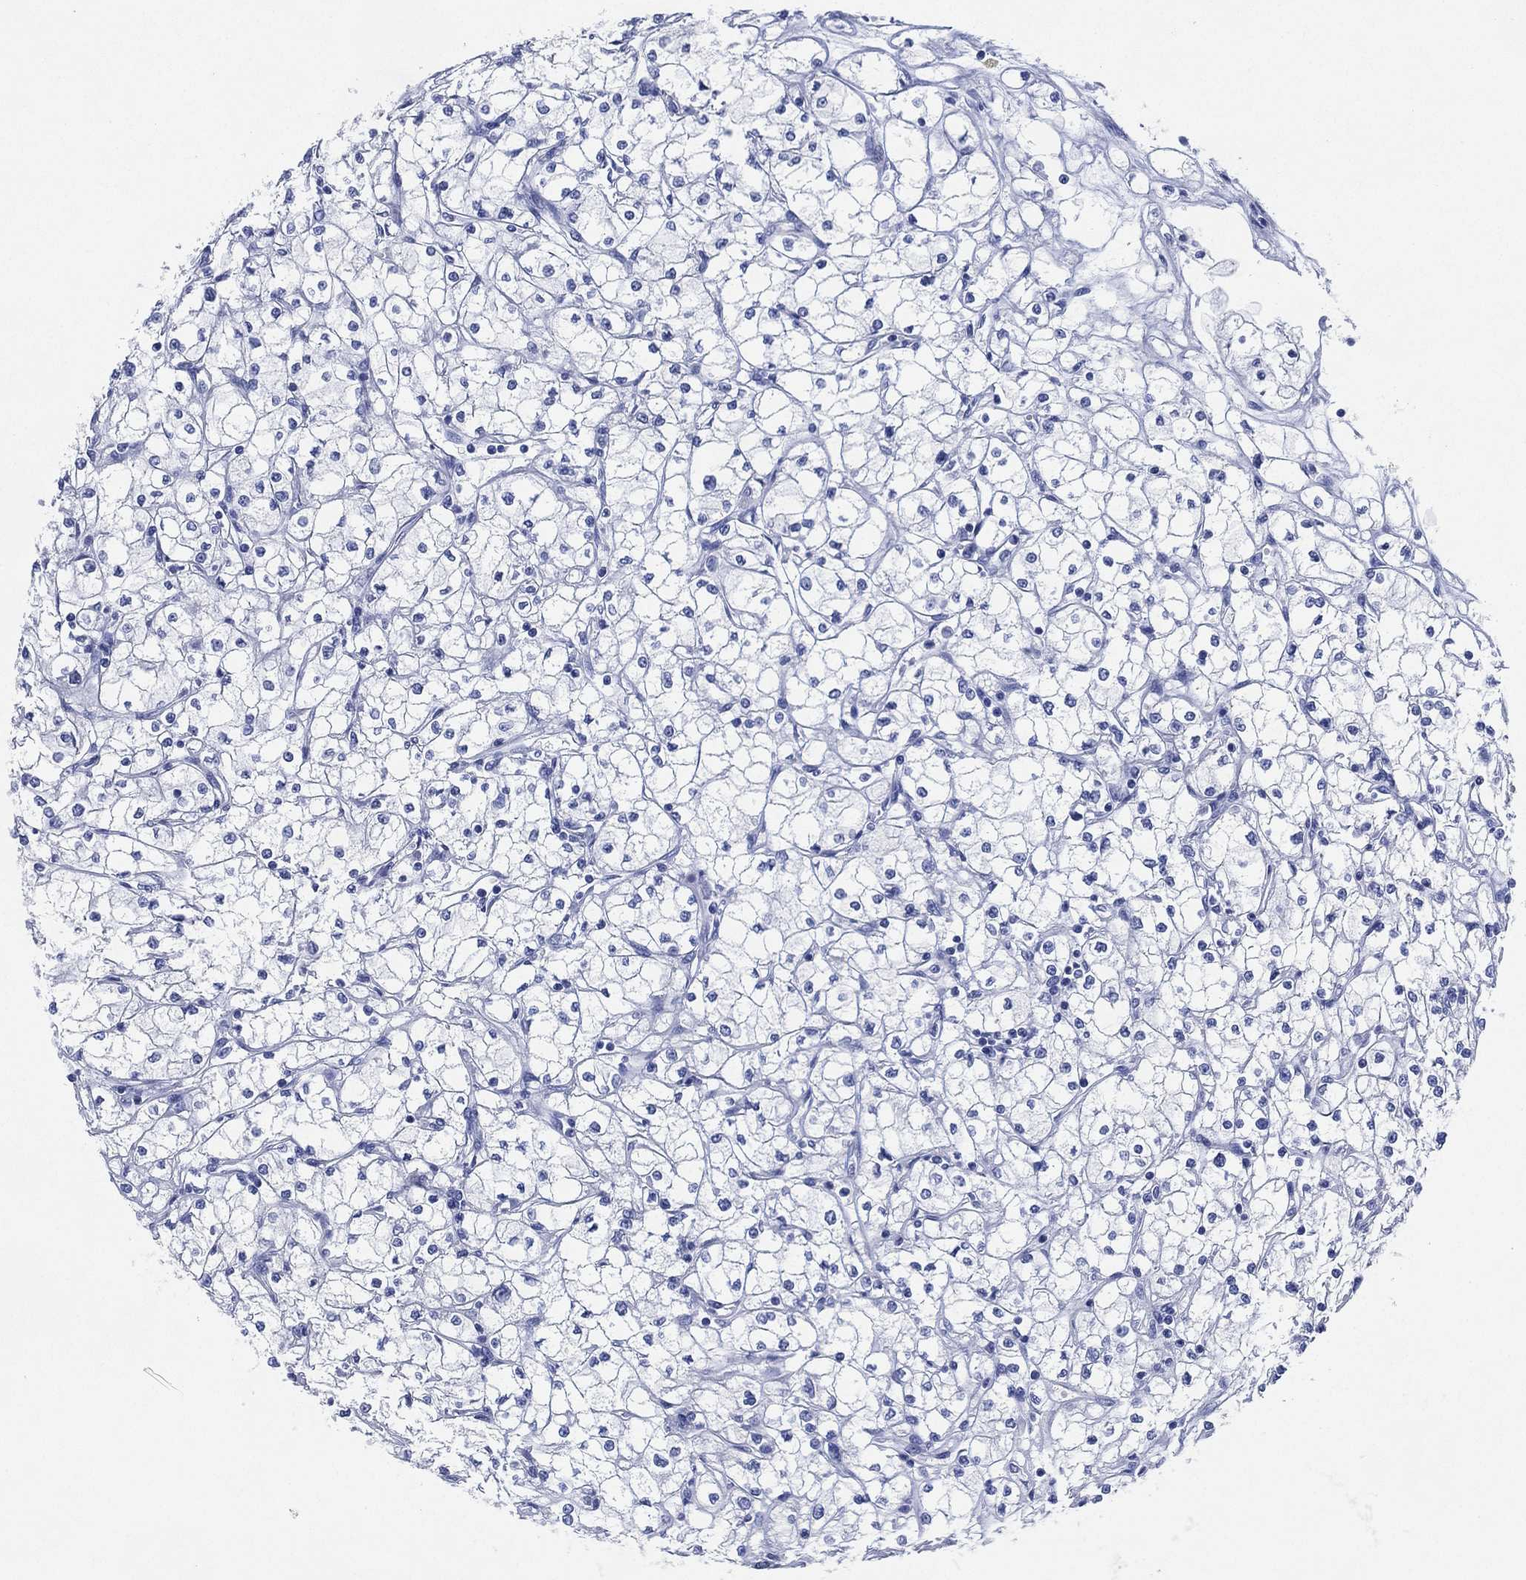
{"staining": {"intensity": "negative", "quantity": "none", "location": "none"}, "tissue": "renal cancer", "cell_type": "Tumor cells", "image_type": "cancer", "snomed": [{"axis": "morphology", "description": "Adenocarcinoma, NOS"}, {"axis": "topography", "description": "Kidney"}], "caption": "This is a photomicrograph of IHC staining of adenocarcinoma (renal), which shows no expression in tumor cells.", "gene": "SIGLECL1", "patient": {"sex": "male", "age": 67}}